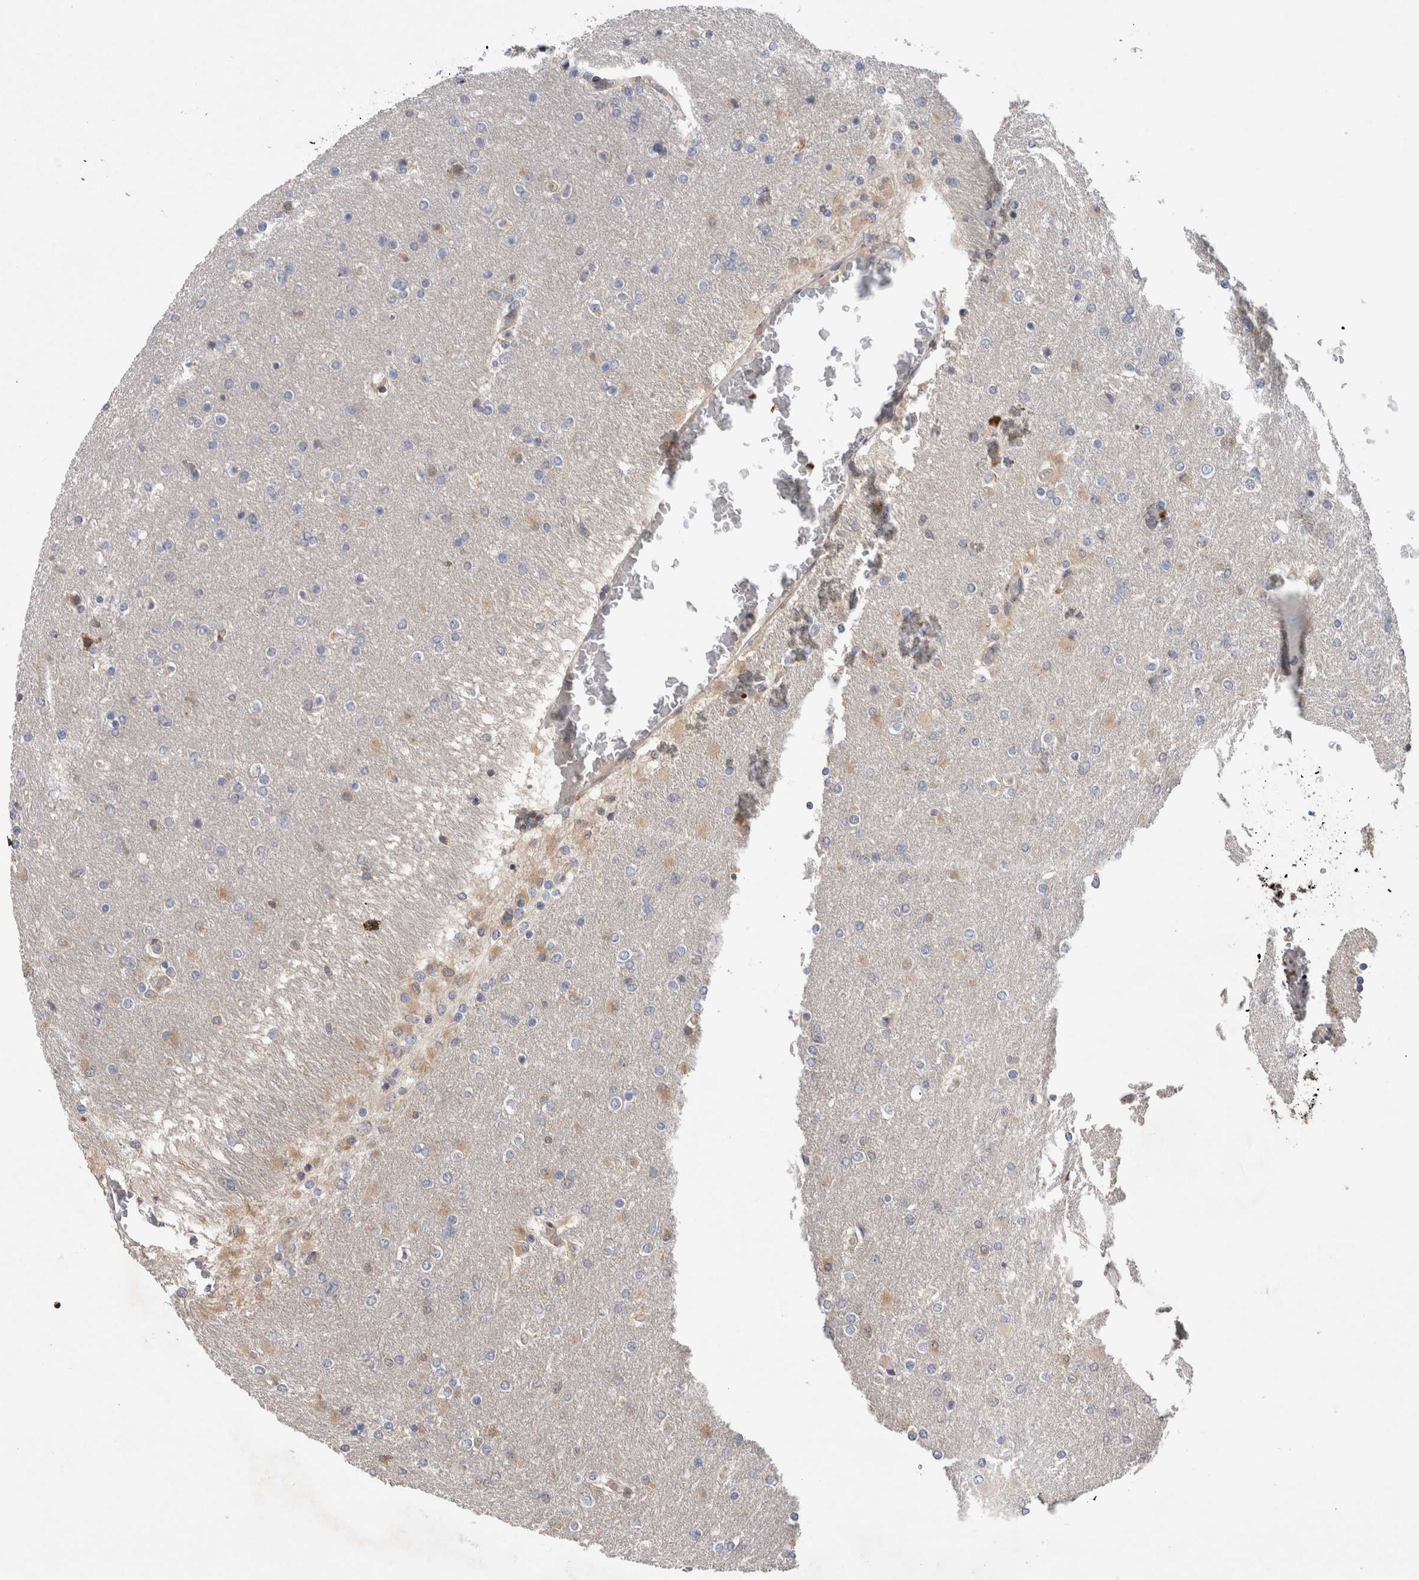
{"staining": {"intensity": "negative", "quantity": "none", "location": "none"}, "tissue": "glioma", "cell_type": "Tumor cells", "image_type": "cancer", "snomed": [{"axis": "morphology", "description": "Glioma, malignant, High grade"}, {"axis": "topography", "description": "Cerebral cortex"}], "caption": "An IHC image of glioma is shown. There is no staining in tumor cells of glioma. (DAB IHC with hematoxylin counter stain).", "gene": "PARP6", "patient": {"sex": "female", "age": 36}}